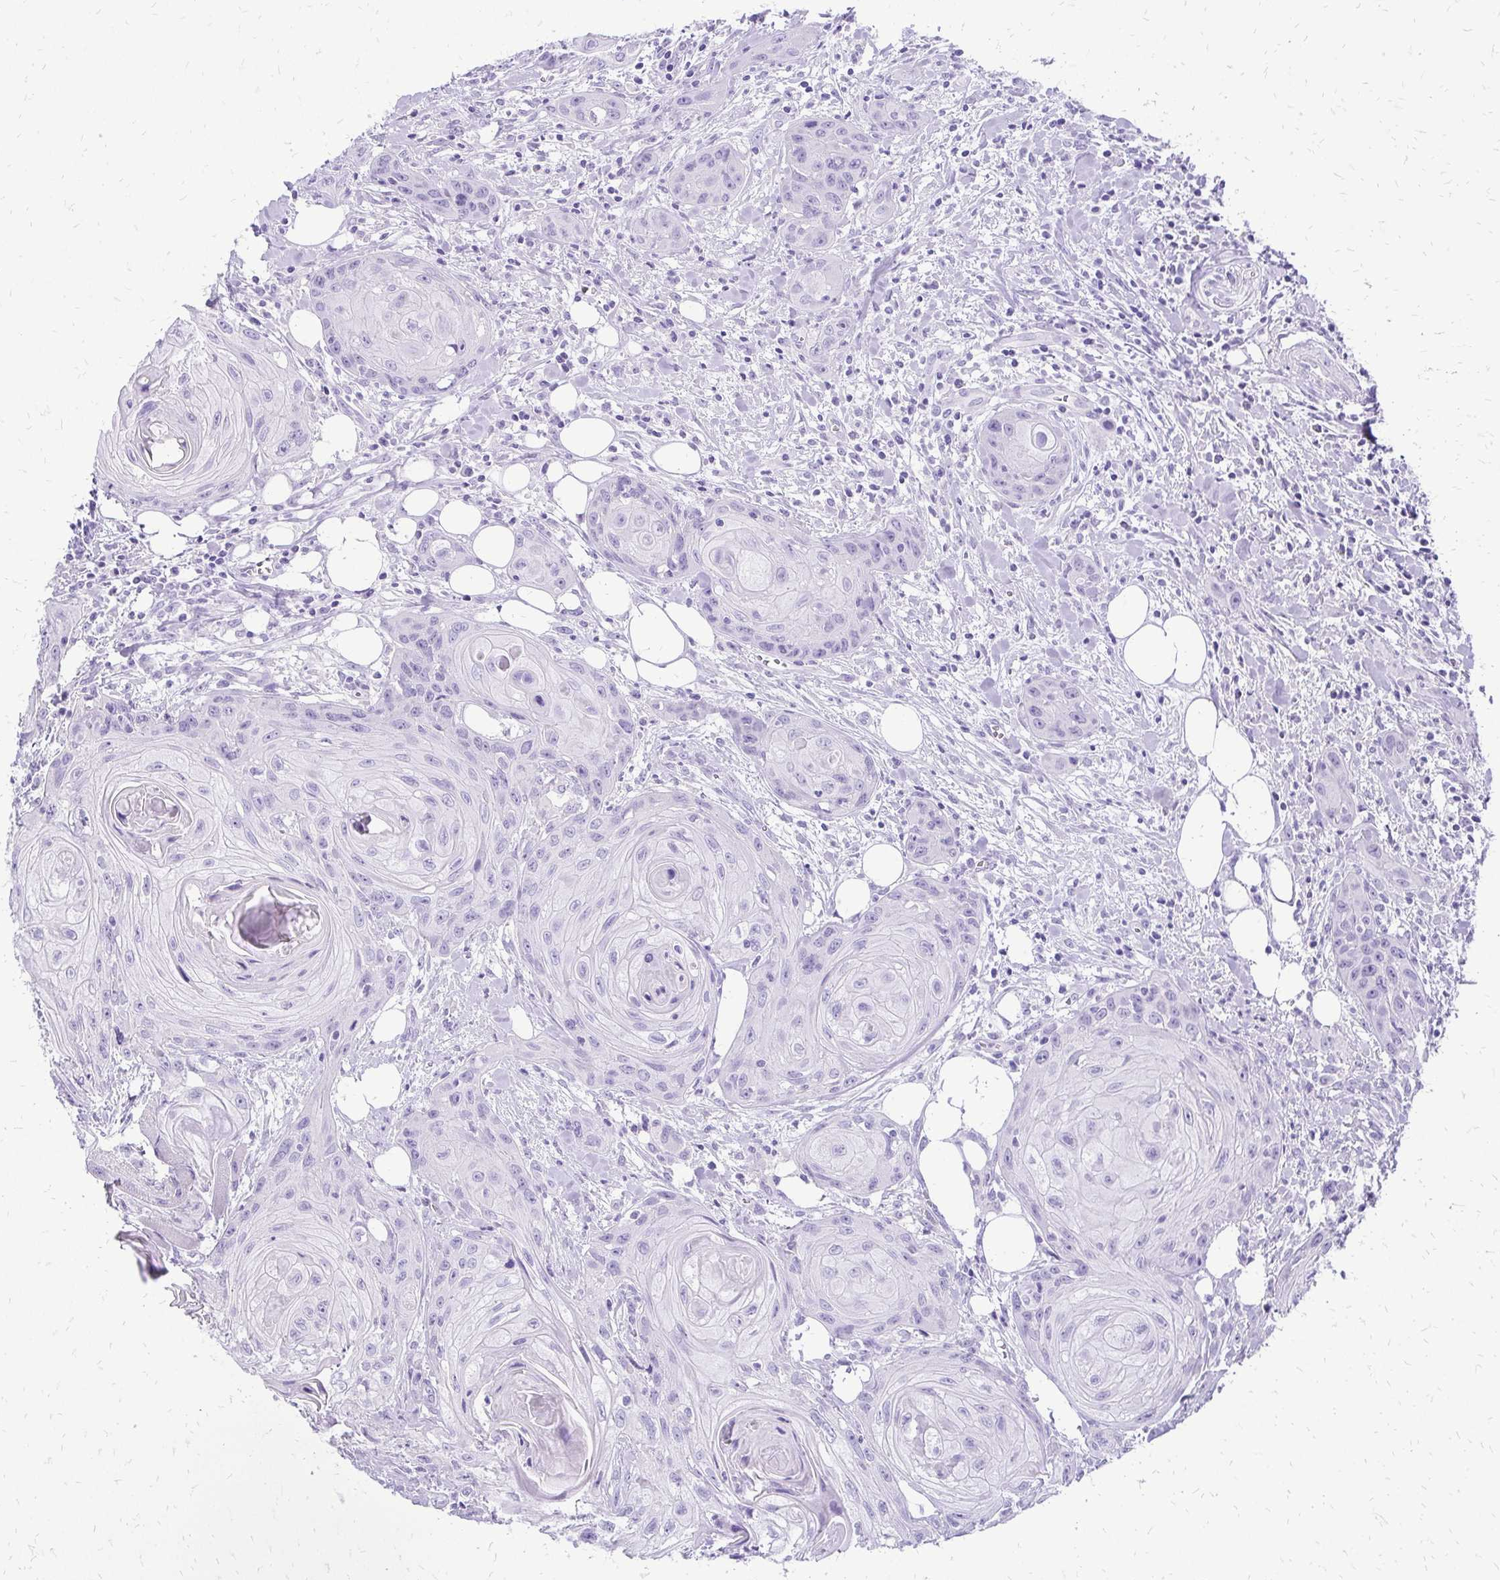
{"staining": {"intensity": "negative", "quantity": "none", "location": "none"}, "tissue": "head and neck cancer", "cell_type": "Tumor cells", "image_type": "cancer", "snomed": [{"axis": "morphology", "description": "Squamous cell carcinoma, NOS"}, {"axis": "topography", "description": "Oral tissue"}, {"axis": "topography", "description": "Head-Neck"}], "caption": "High power microscopy histopathology image of an immunohistochemistry histopathology image of head and neck squamous cell carcinoma, revealing no significant expression in tumor cells.", "gene": "SLC32A1", "patient": {"sex": "male", "age": 58}}